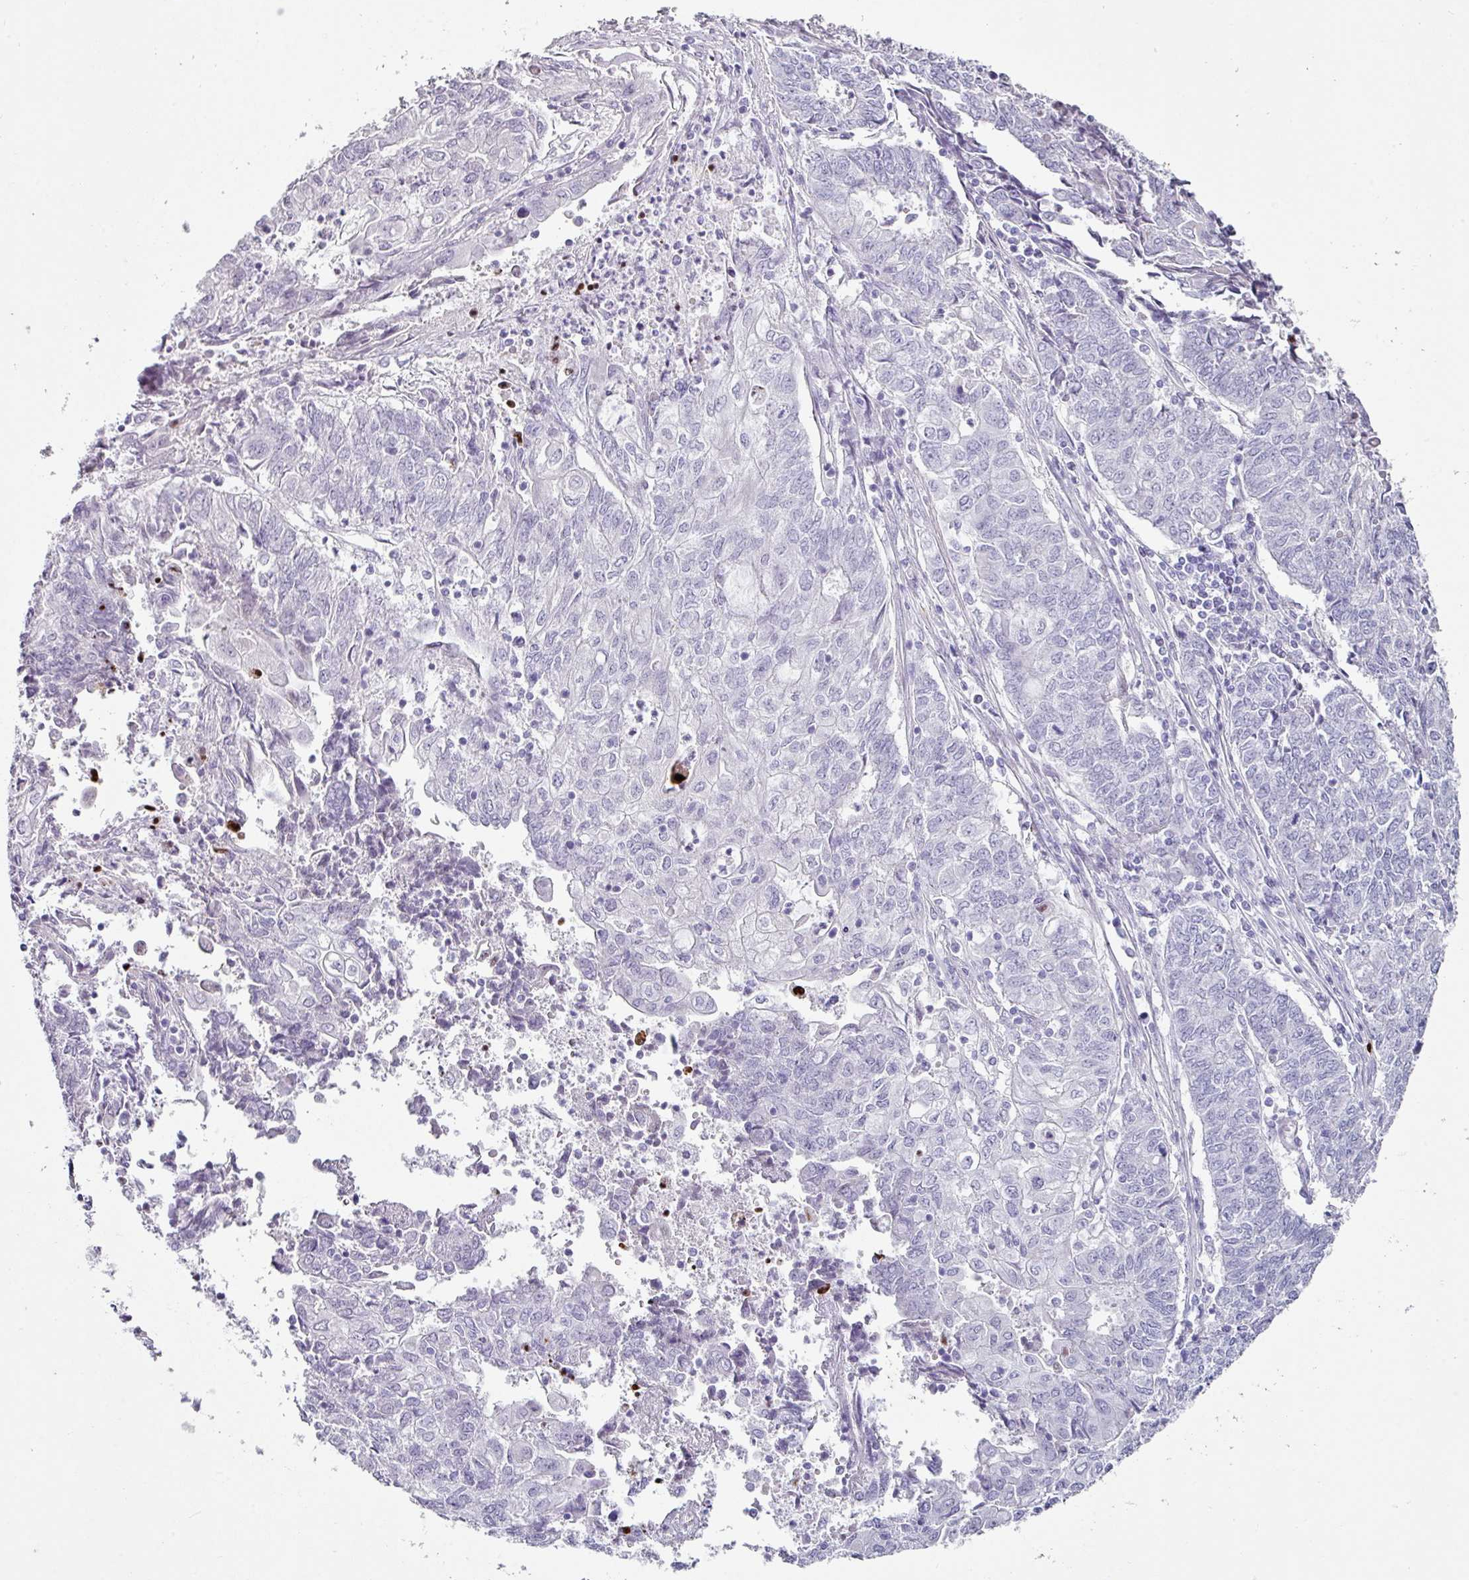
{"staining": {"intensity": "negative", "quantity": "none", "location": "none"}, "tissue": "endometrial cancer", "cell_type": "Tumor cells", "image_type": "cancer", "snomed": [{"axis": "morphology", "description": "Adenocarcinoma, NOS"}, {"axis": "topography", "description": "Endometrium"}], "caption": "Tumor cells are negative for brown protein staining in endometrial adenocarcinoma.", "gene": "TRA2A", "patient": {"sex": "female", "age": 54}}